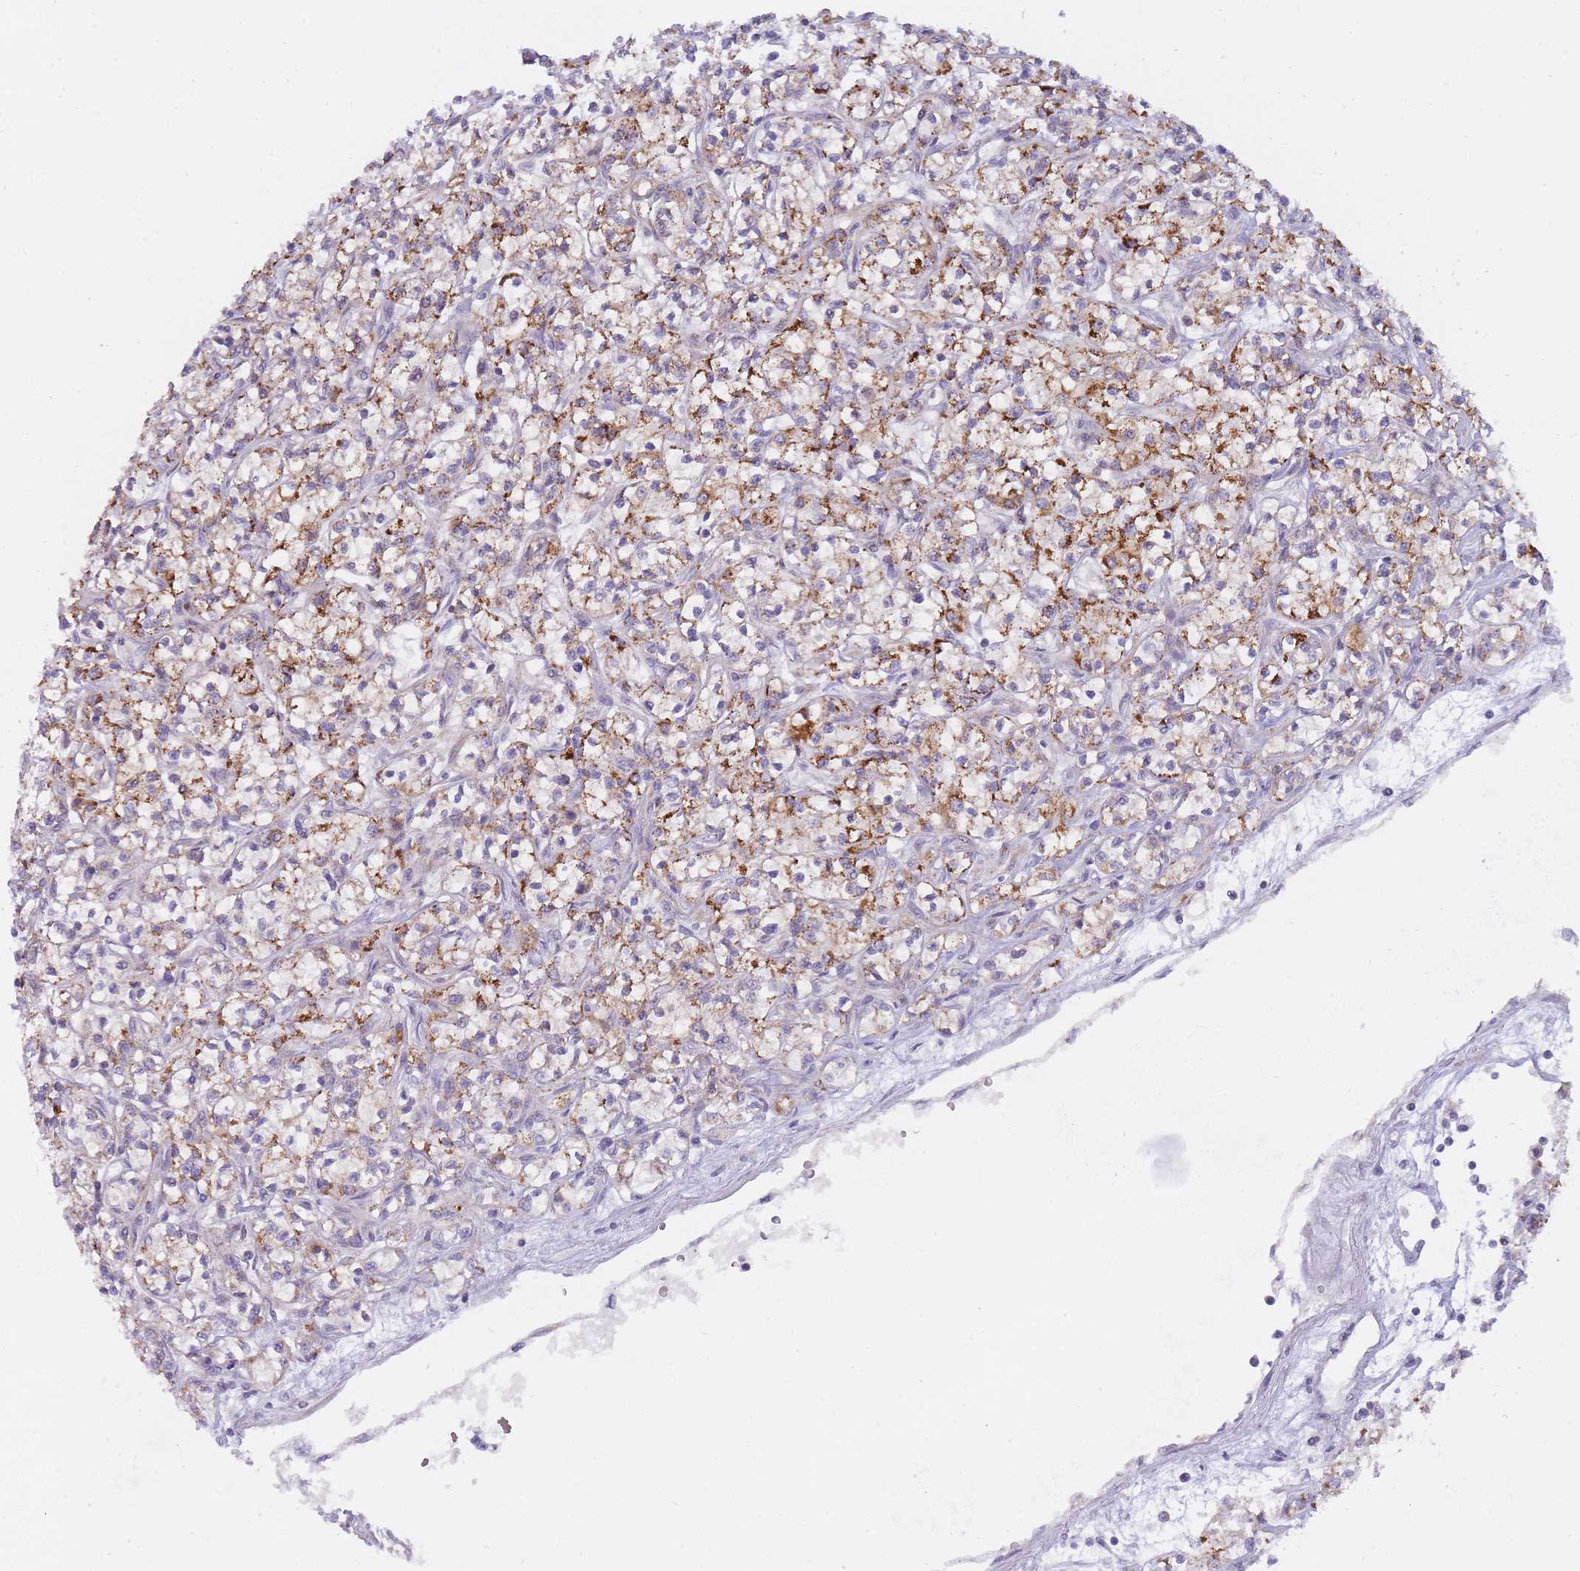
{"staining": {"intensity": "moderate", "quantity": "25%-75%", "location": "cytoplasmic/membranous"}, "tissue": "renal cancer", "cell_type": "Tumor cells", "image_type": "cancer", "snomed": [{"axis": "morphology", "description": "Adenocarcinoma, NOS"}, {"axis": "topography", "description": "Kidney"}], "caption": "About 25%-75% of tumor cells in renal cancer show moderate cytoplasmic/membranous protein expression as visualized by brown immunohistochemical staining.", "gene": "NSFL1C", "patient": {"sex": "female", "age": 59}}